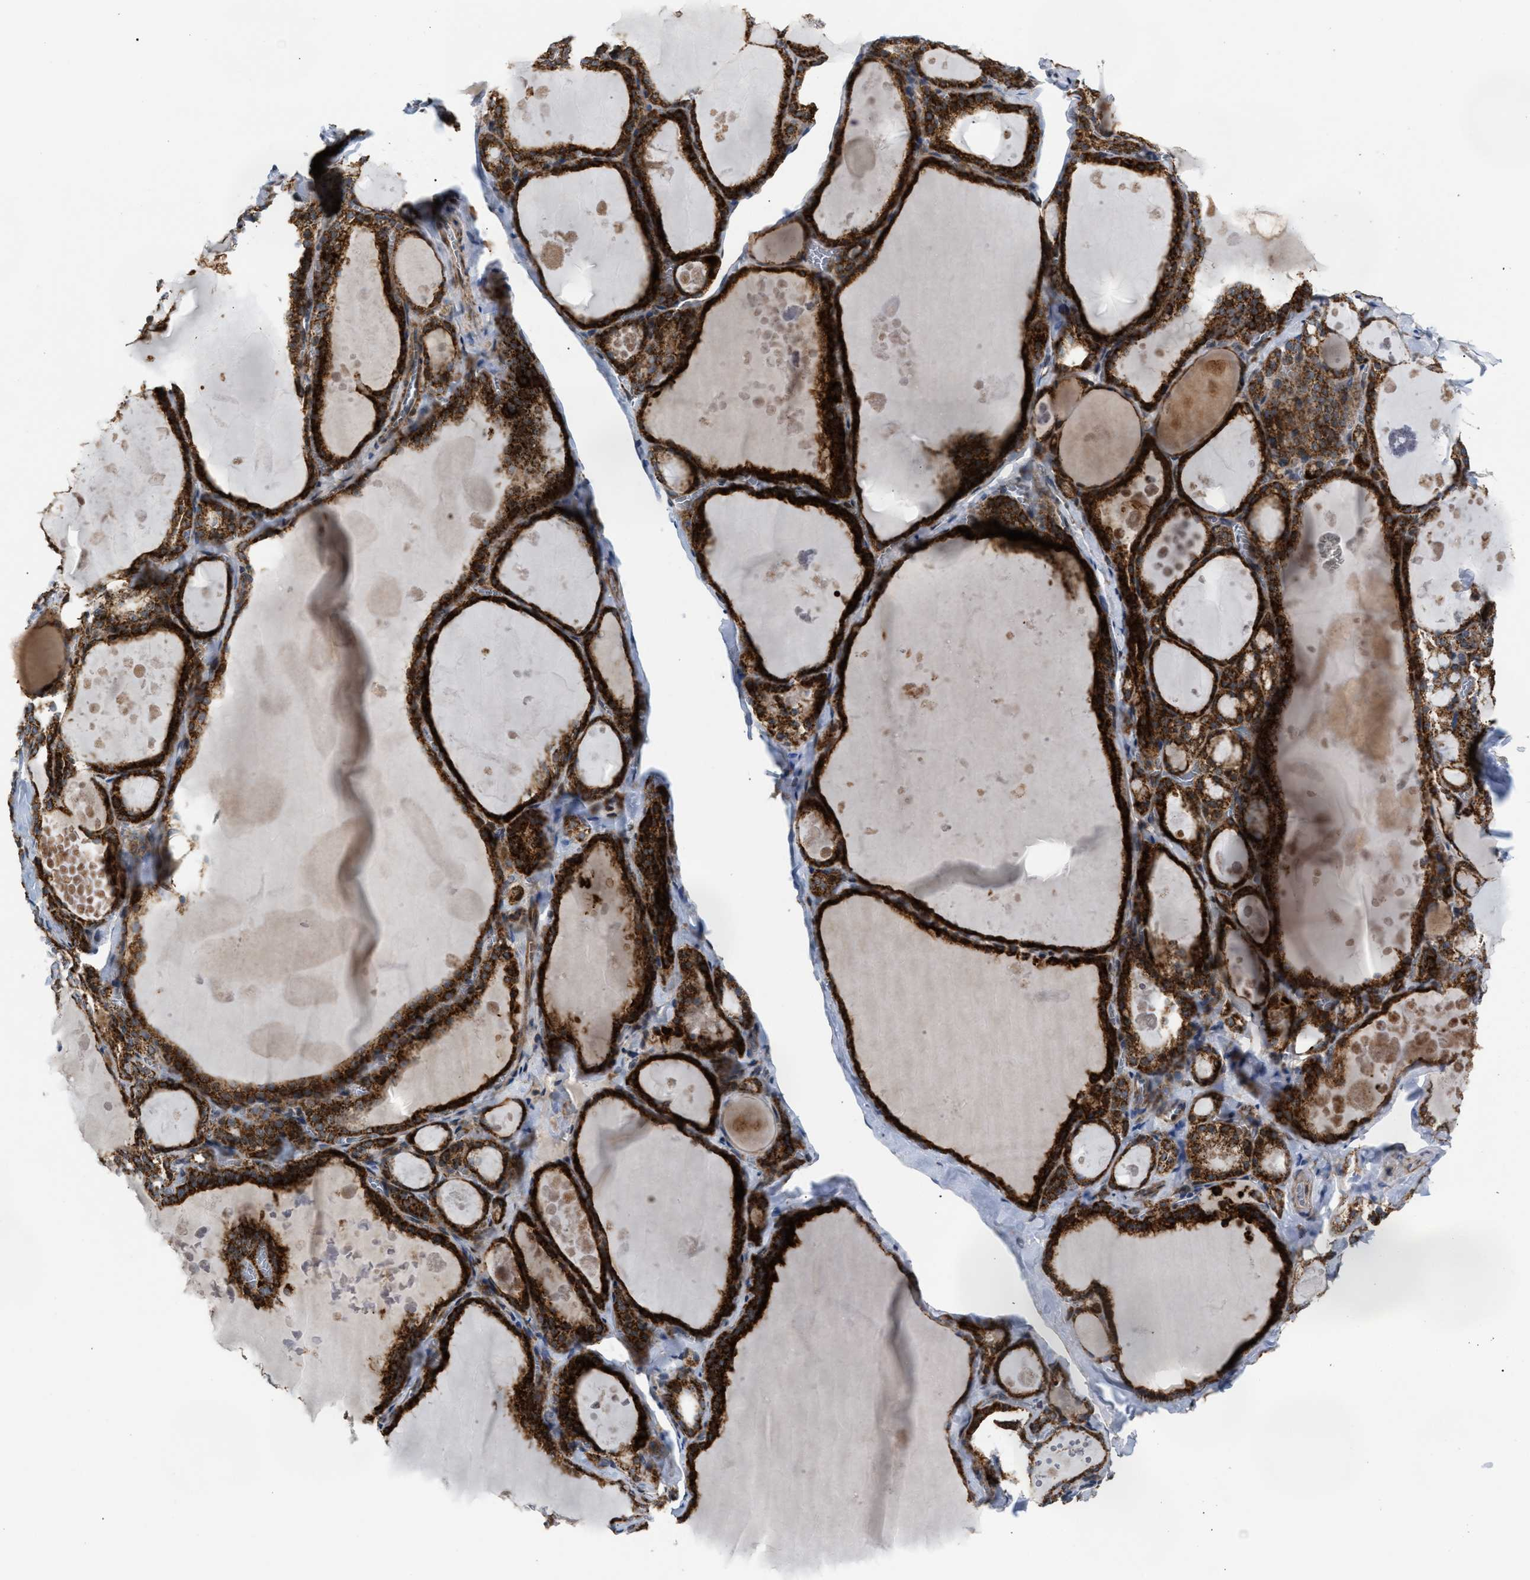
{"staining": {"intensity": "strong", "quantity": ">75%", "location": "cytoplasmic/membranous"}, "tissue": "thyroid gland", "cell_type": "Glandular cells", "image_type": "normal", "snomed": [{"axis": "morphology", "description": "Normal tissue, NOS"}, {"axis": "topography", "description": "Thyroid gland"}], "caption": "The photomicrograph reveals staining of unremarkable thyroid gland, revealing strong cytoplasmic/membranous protein staining (brown color) within glandular cells.", "gene": "TACO1", "patient": {"sex": "male", "age": 56}}